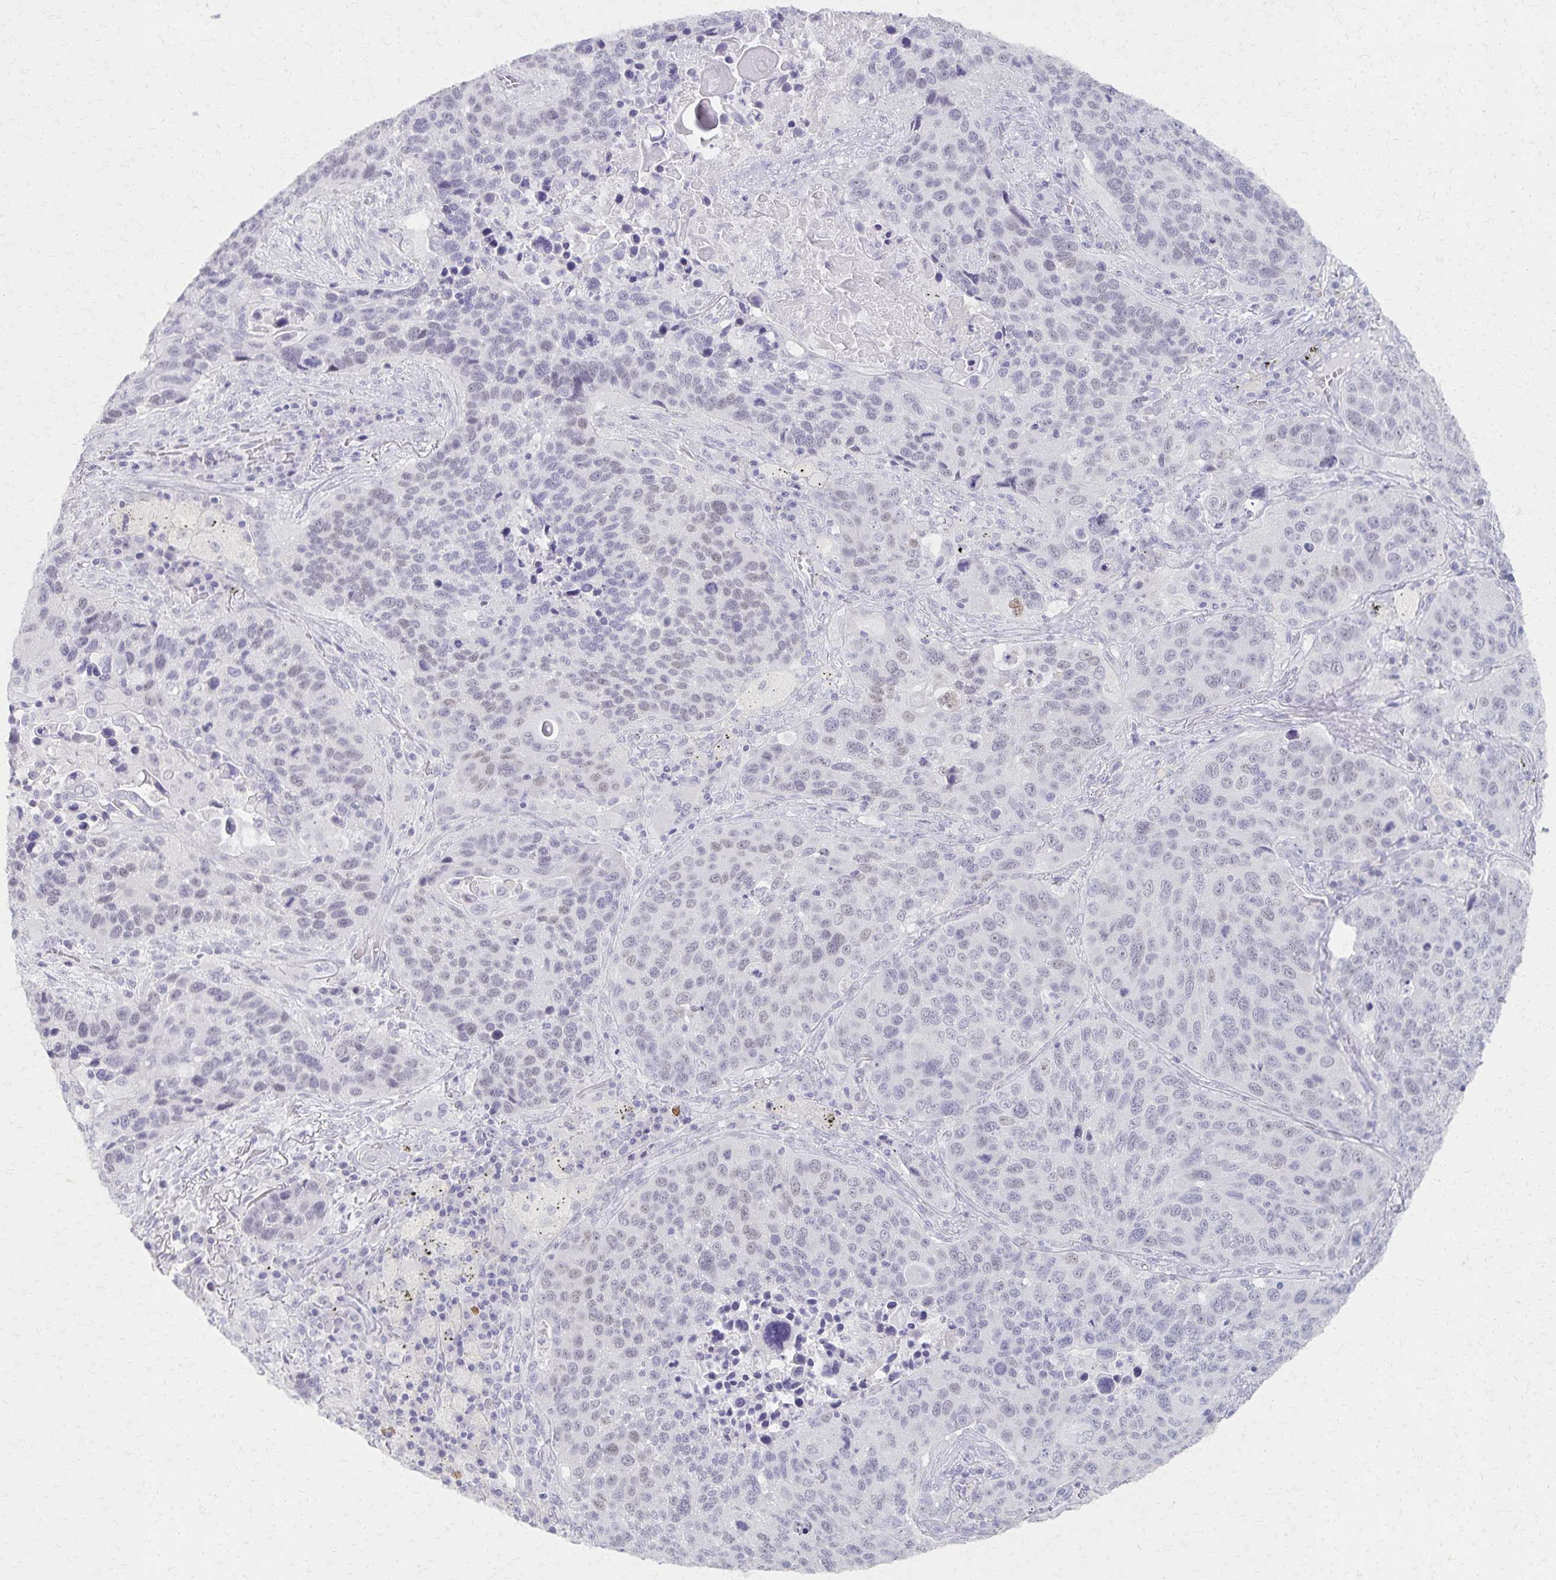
{"staining": {"intensity": "weak", "quantity": "<25%", "location": "nuclear"}, "tissue": "lung cancer", "cell_type": "Tumor cells", "image_type": "cancer", "snomed": [{"axis": "morphology", "description": "Squamous cell carcinoma, NOS"}, {"axis": "topography", "description": "Lung"}], "caption": "Immunohistochemistry image of neoplastic tissue: lung cancer (squamous cell carcinoma) stained with DAB (3,3'-diaminobenzidine) demonstrates no significant protein expression in tumor cells.", "gene": "MORC4", "patient": {"sex": "male", "age": 68}}